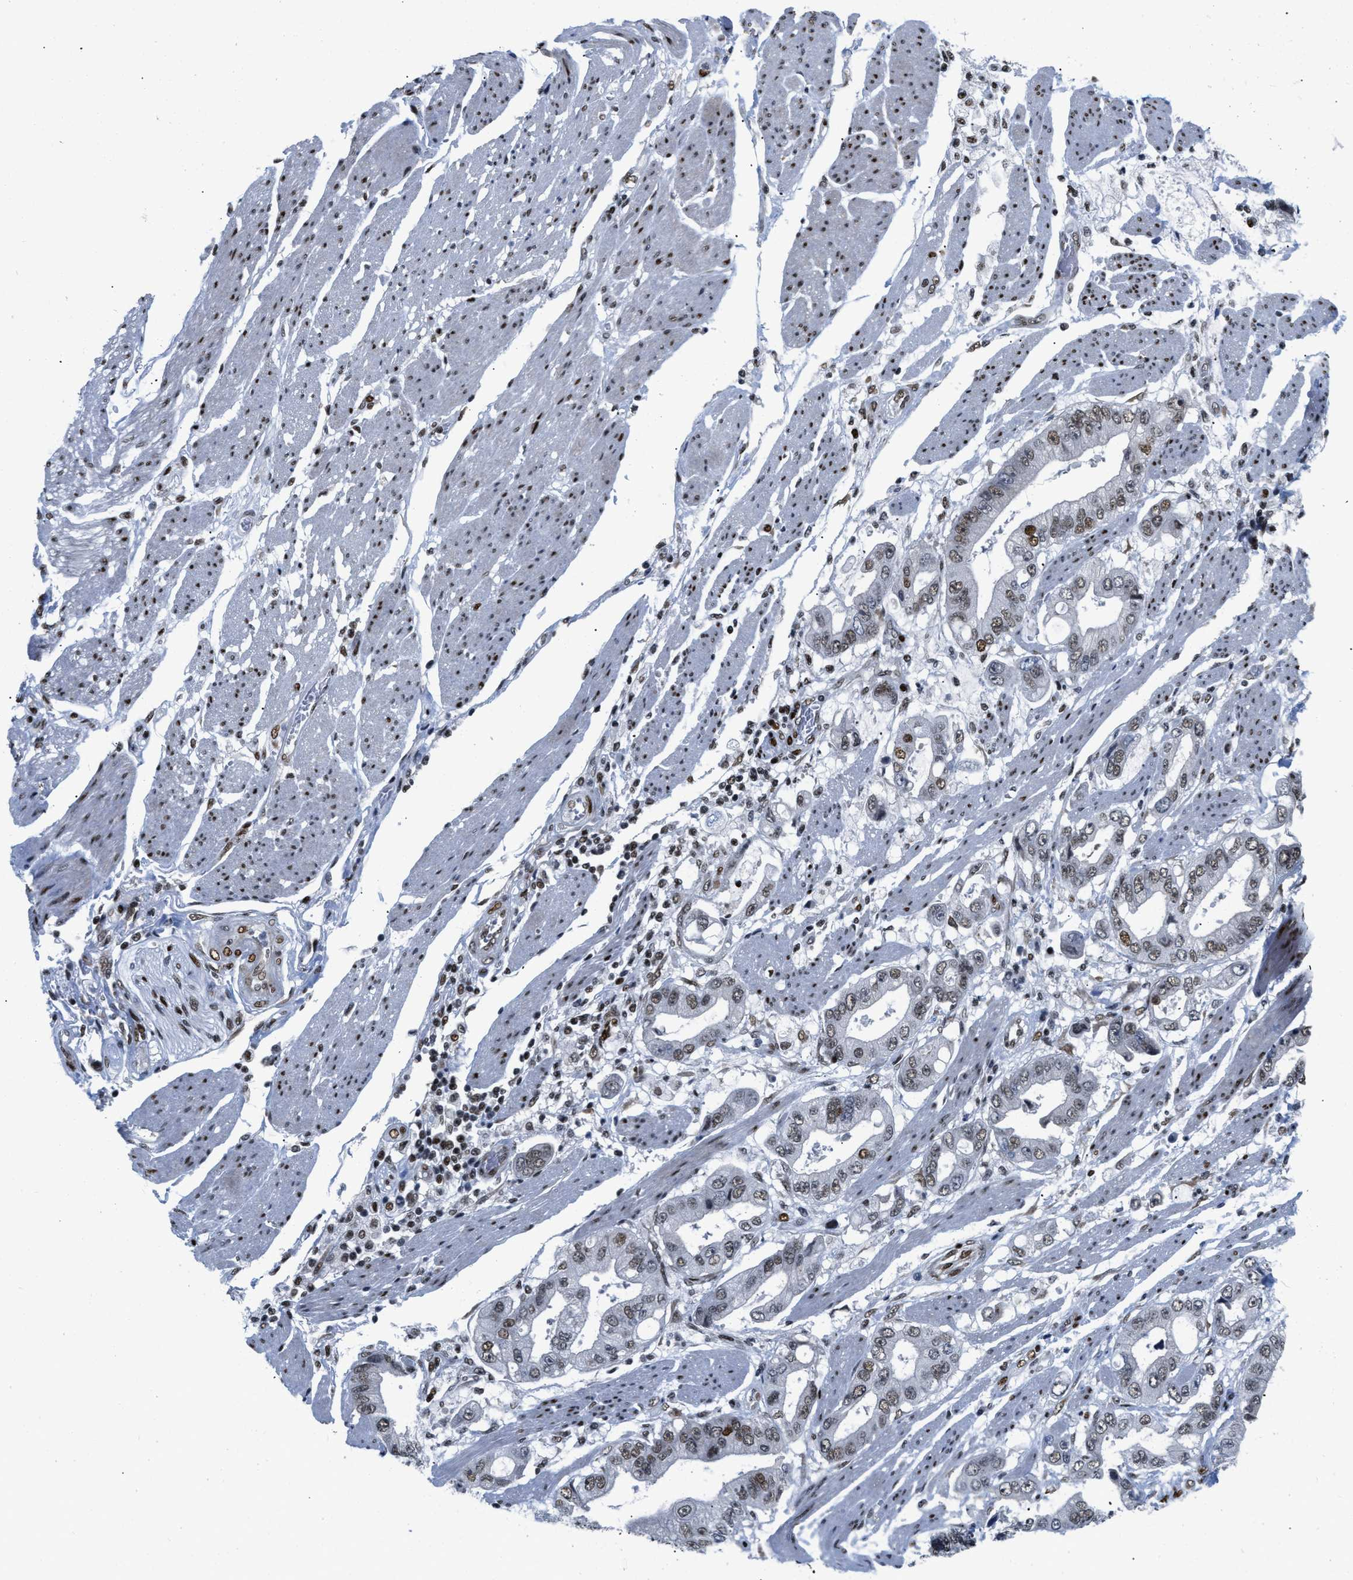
{"staining": {"intensity": "strong", "quantity": "<25%", "location": "nuclear"}, "tissue": "stomach cancer", "cell_type": "Tumor cells", "image_type": "cancer", "snomed": [{"axis": "morphology", "description": "Normal tissue, NOS"}, {"axis": "morphology", "description": "Adenocarcinoma, NOS"}, {"axis": "topography", "description": "Stomach"}], "caption": "Immunohistochemistry histopathology image of human stomach cancer (adenocarcinoma) stained for a protein (brown), which shows medium levels of strong nuclear expression in about <25% of tumor cells.", "gene": "CREB1", "patient": {"sex": "male", "age": 62}}